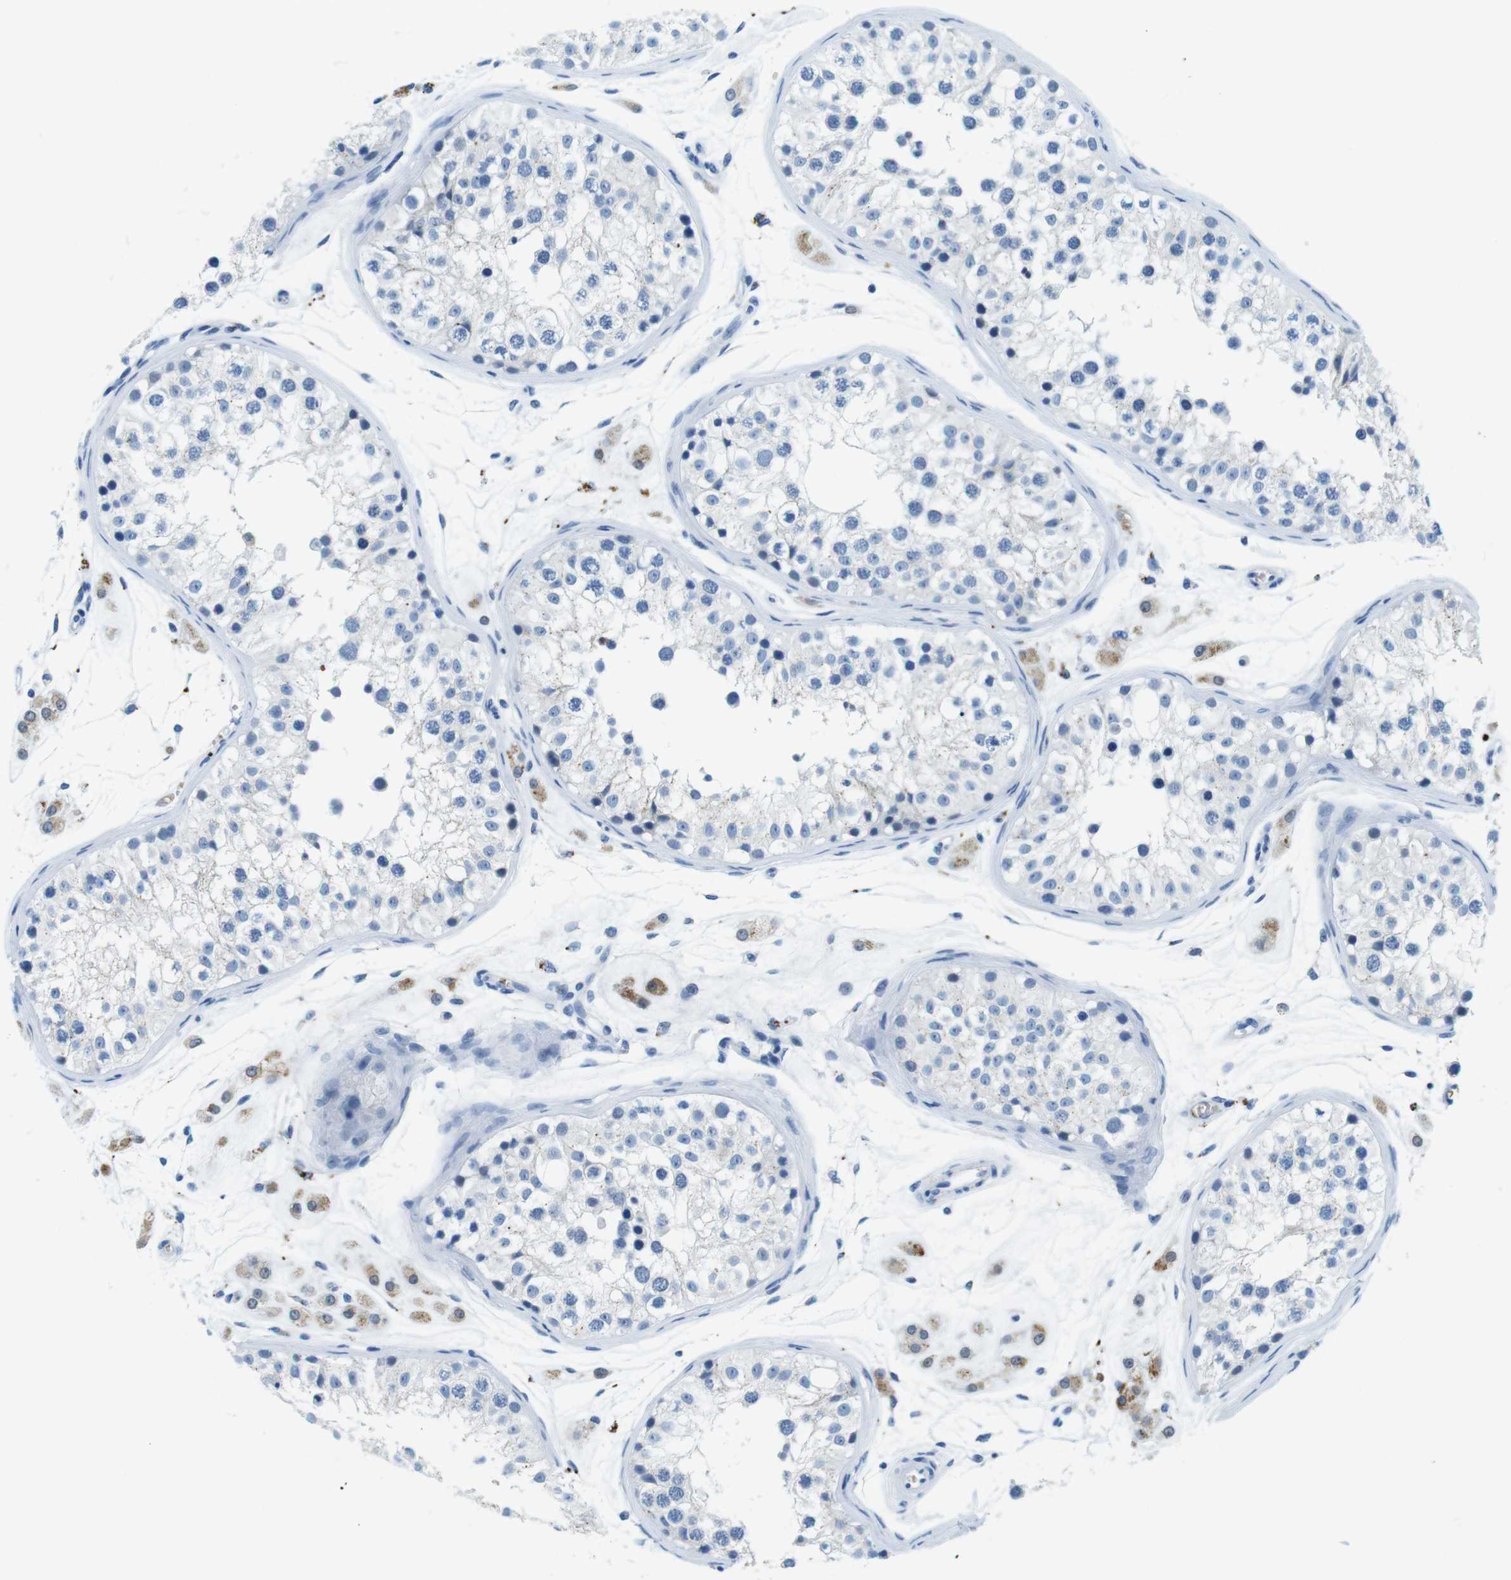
{"staining": {"intensity": "negative", "quantity": "none", "location": "none"}, "tissue": "testis", "cell_type": "Cells in seminiferous ducts", "image_type": "normal", "snomed": [{"axis": "morphology", "description": "Normal tissue, NOS"}, {"axis": "morphology", "description": "Adenocarcinoma, metastatic, NOS"}, {"axis": "topography", "description": "Testis"}], "caption": "A high-resolution histopathology image shows immunohistochemistry (IHC) staining of unremarkable testis, which reveals no significant staining in cells in seminiferous ducts.", "gene": "TFAP2C", "patient": {"sex": "male", "age": 26}}